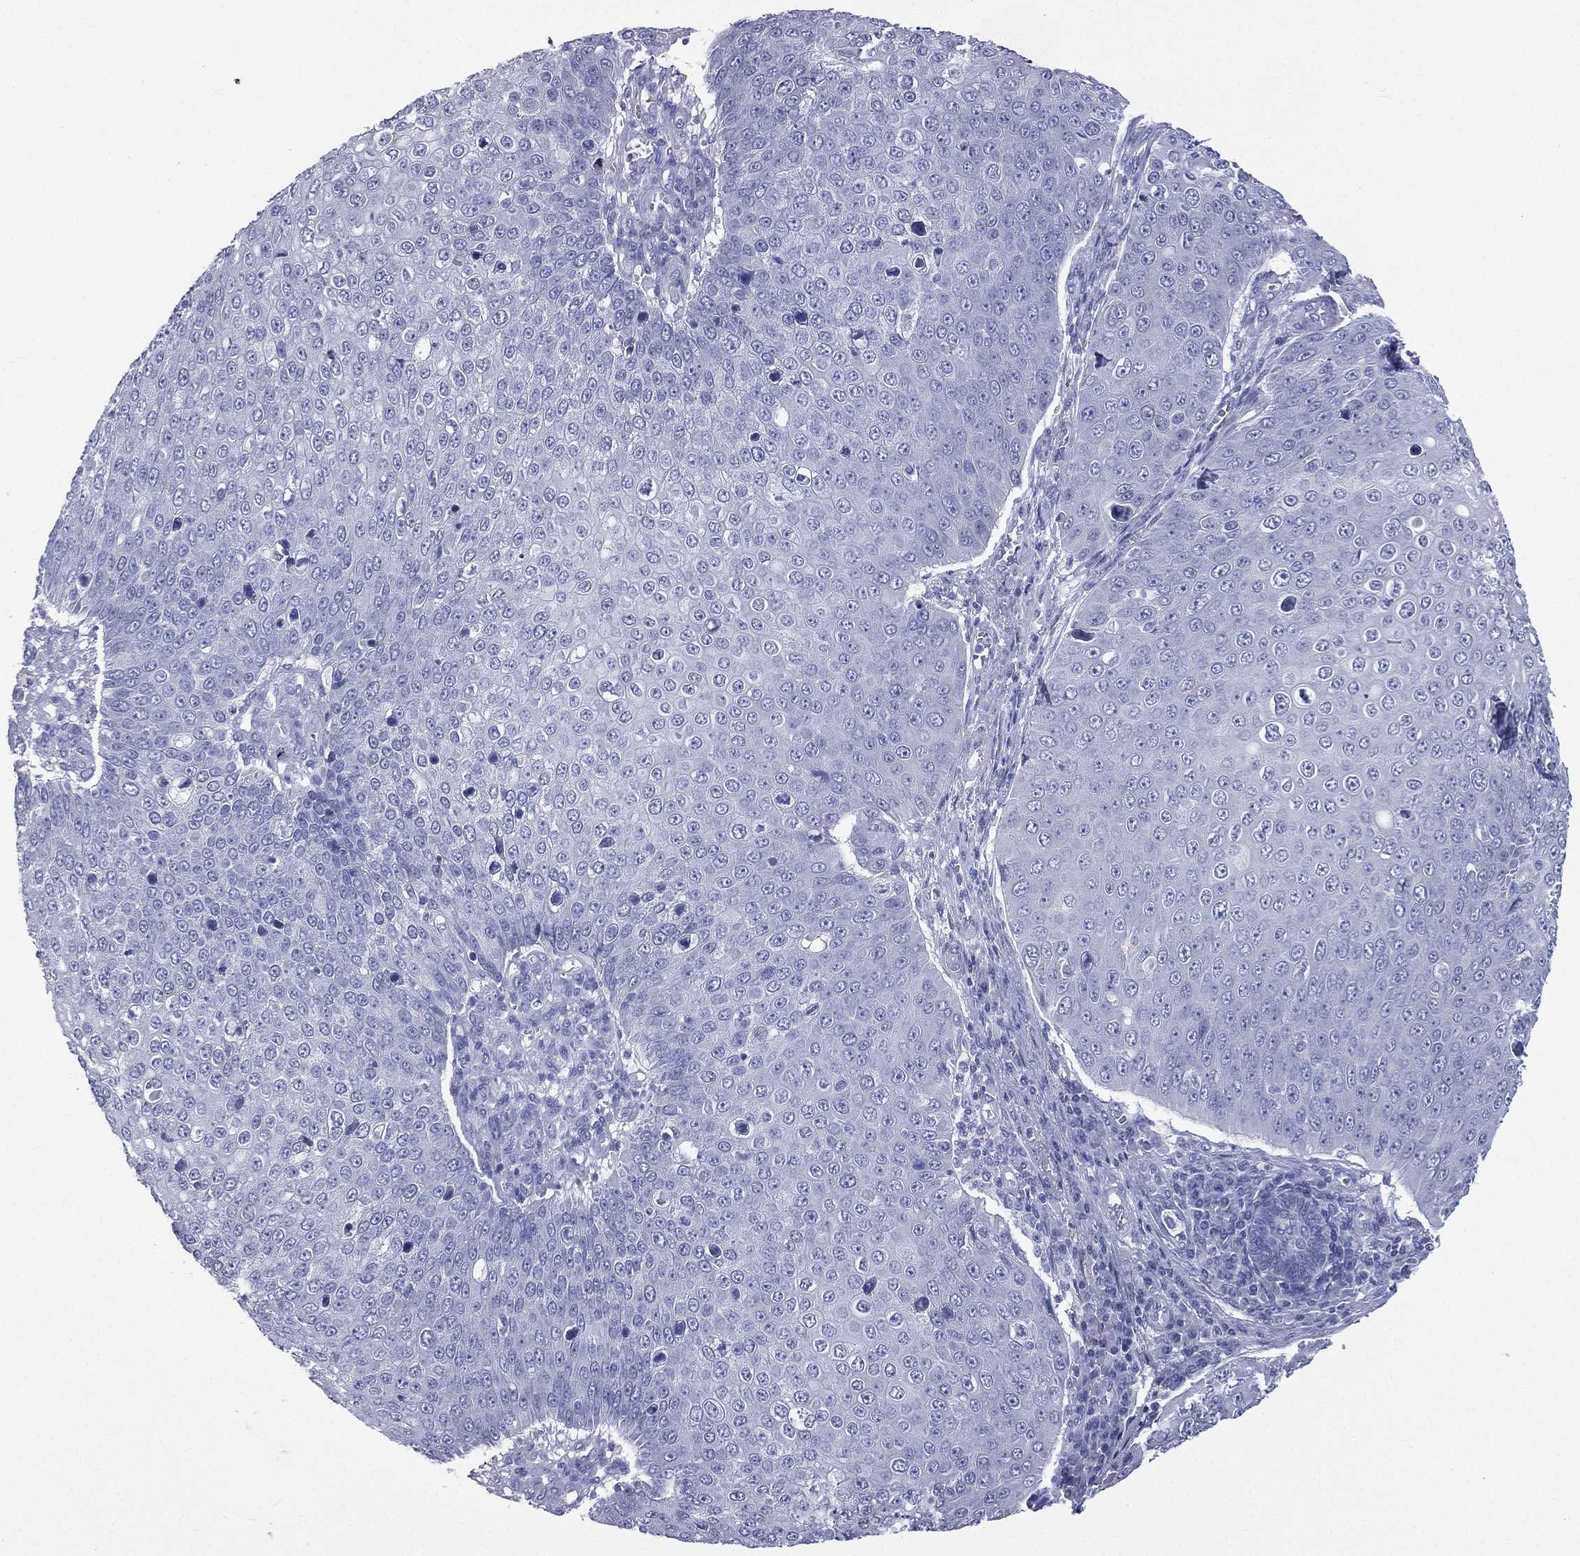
{"staining": {"intensity": "negative", "quantity": "none", "location": "none"}, "tissue": "skin cancer", "cell_type": "Tumor cells", "image_type": "cancer", "snomed": [{"axis": "morphology", "description": "Squamous cell carcinoma, NOS"}, {"axis": "topography", "description": "Skin"}], "caption": "The immunohistochemistry micrograph has no significant expression in tumor cells of squamous cell carcinoma (skin) tissue.", "gene": "CES2", "patient": {"sex": "male", "age": 71}}